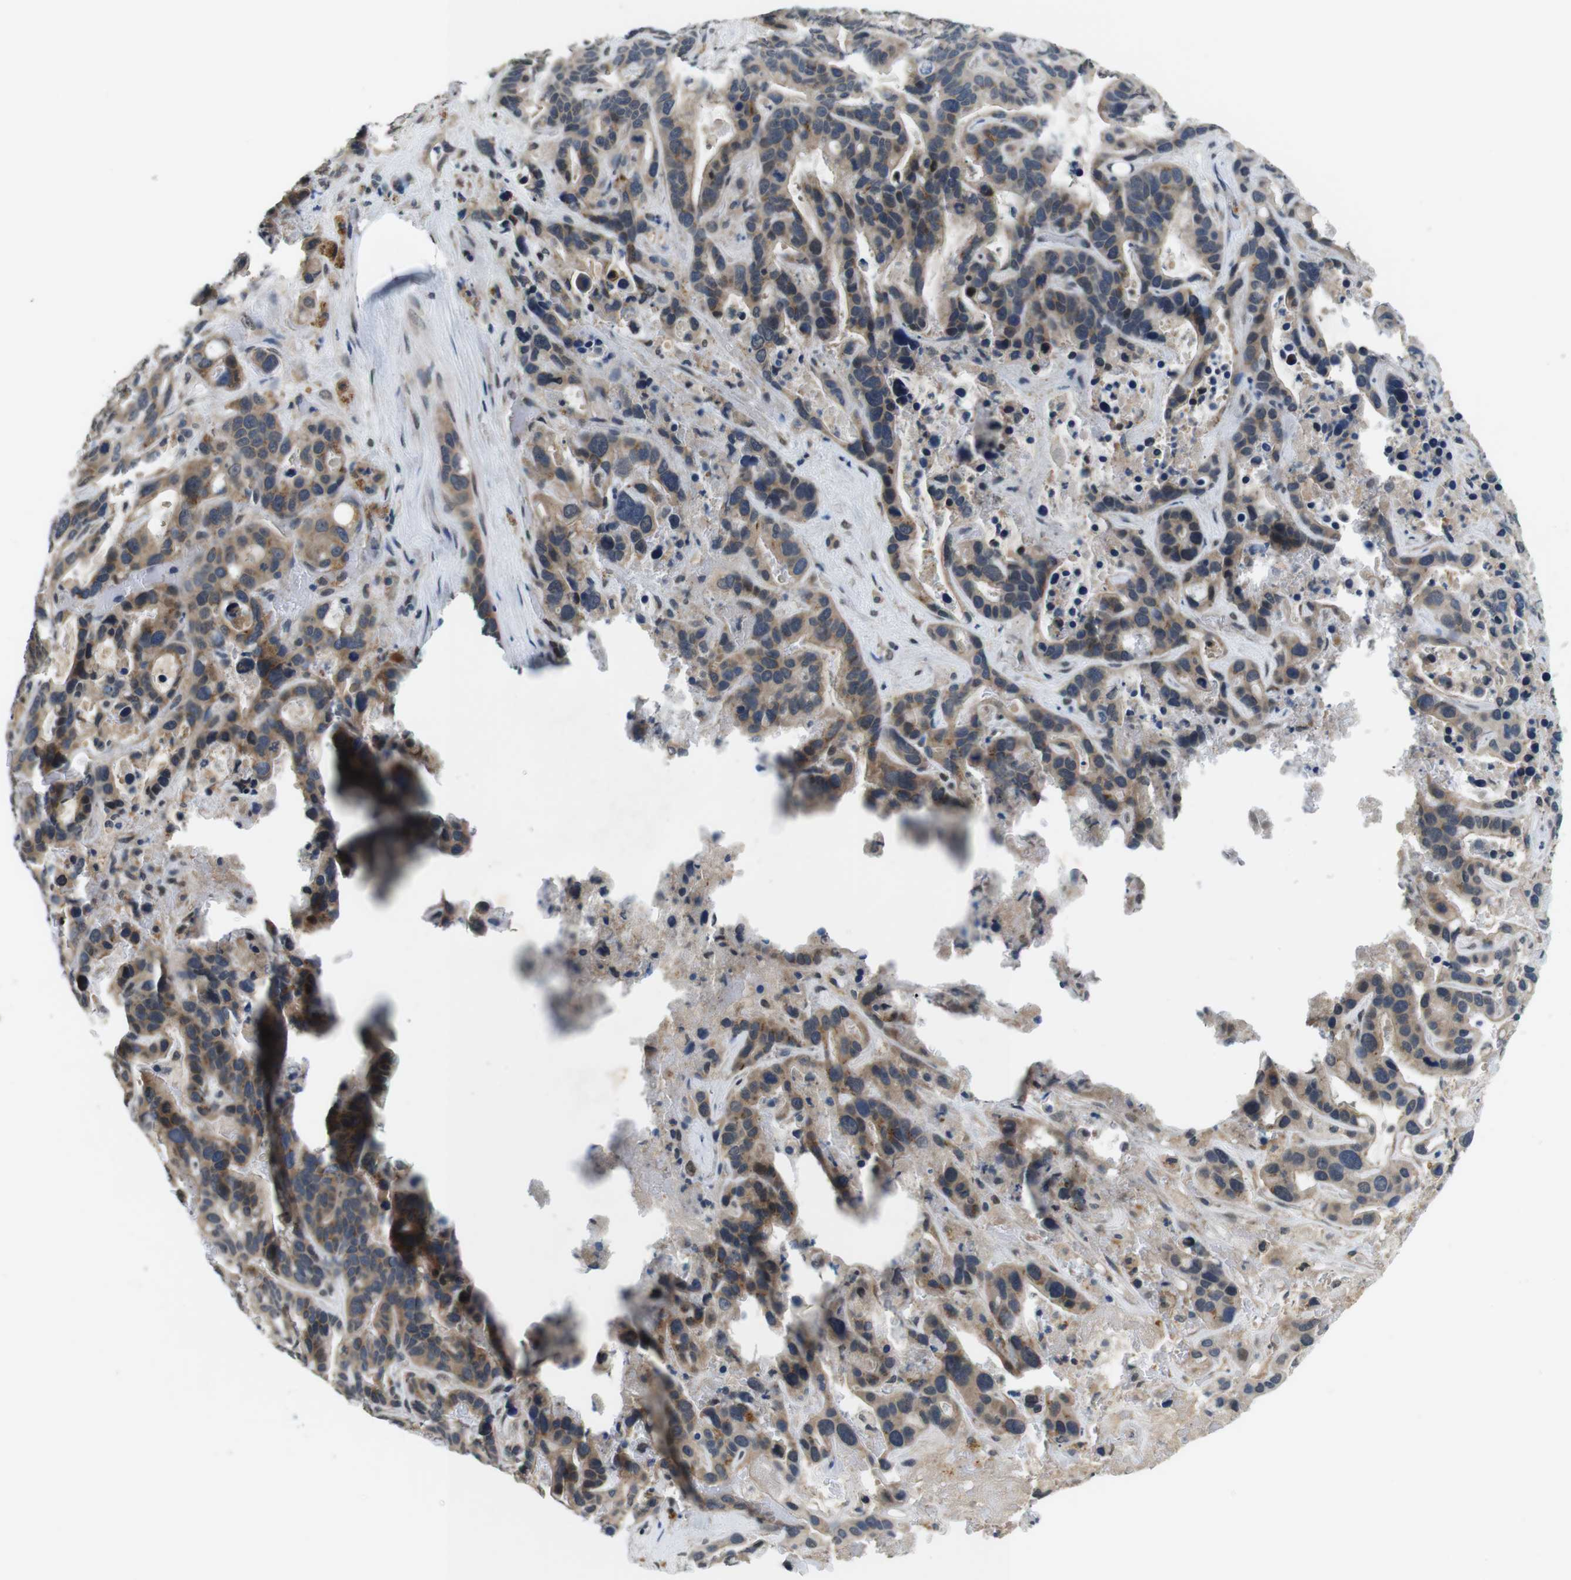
{"staining": {"intensity": "weak", "quantity": "25%-75%", "location": "cytoplasmic/membranous"}, "tissue": "liver cancer", "cell_type": "Tumor cells", "image_type": "cancer", "snomed": [{"axis": "morphology", "description": "Cholangiocarcinoma"}, {"axis": "topography", "description": "Liver"}], "caption": "Brown immunohistochemical staining in human liver cholangiocarcinoma displays weak cytoplasmic/membranous expression in approximately 25%-75% of tumor cells.", "gene": "CD163L1", "patient": {"sex": "female", "age": 65}}